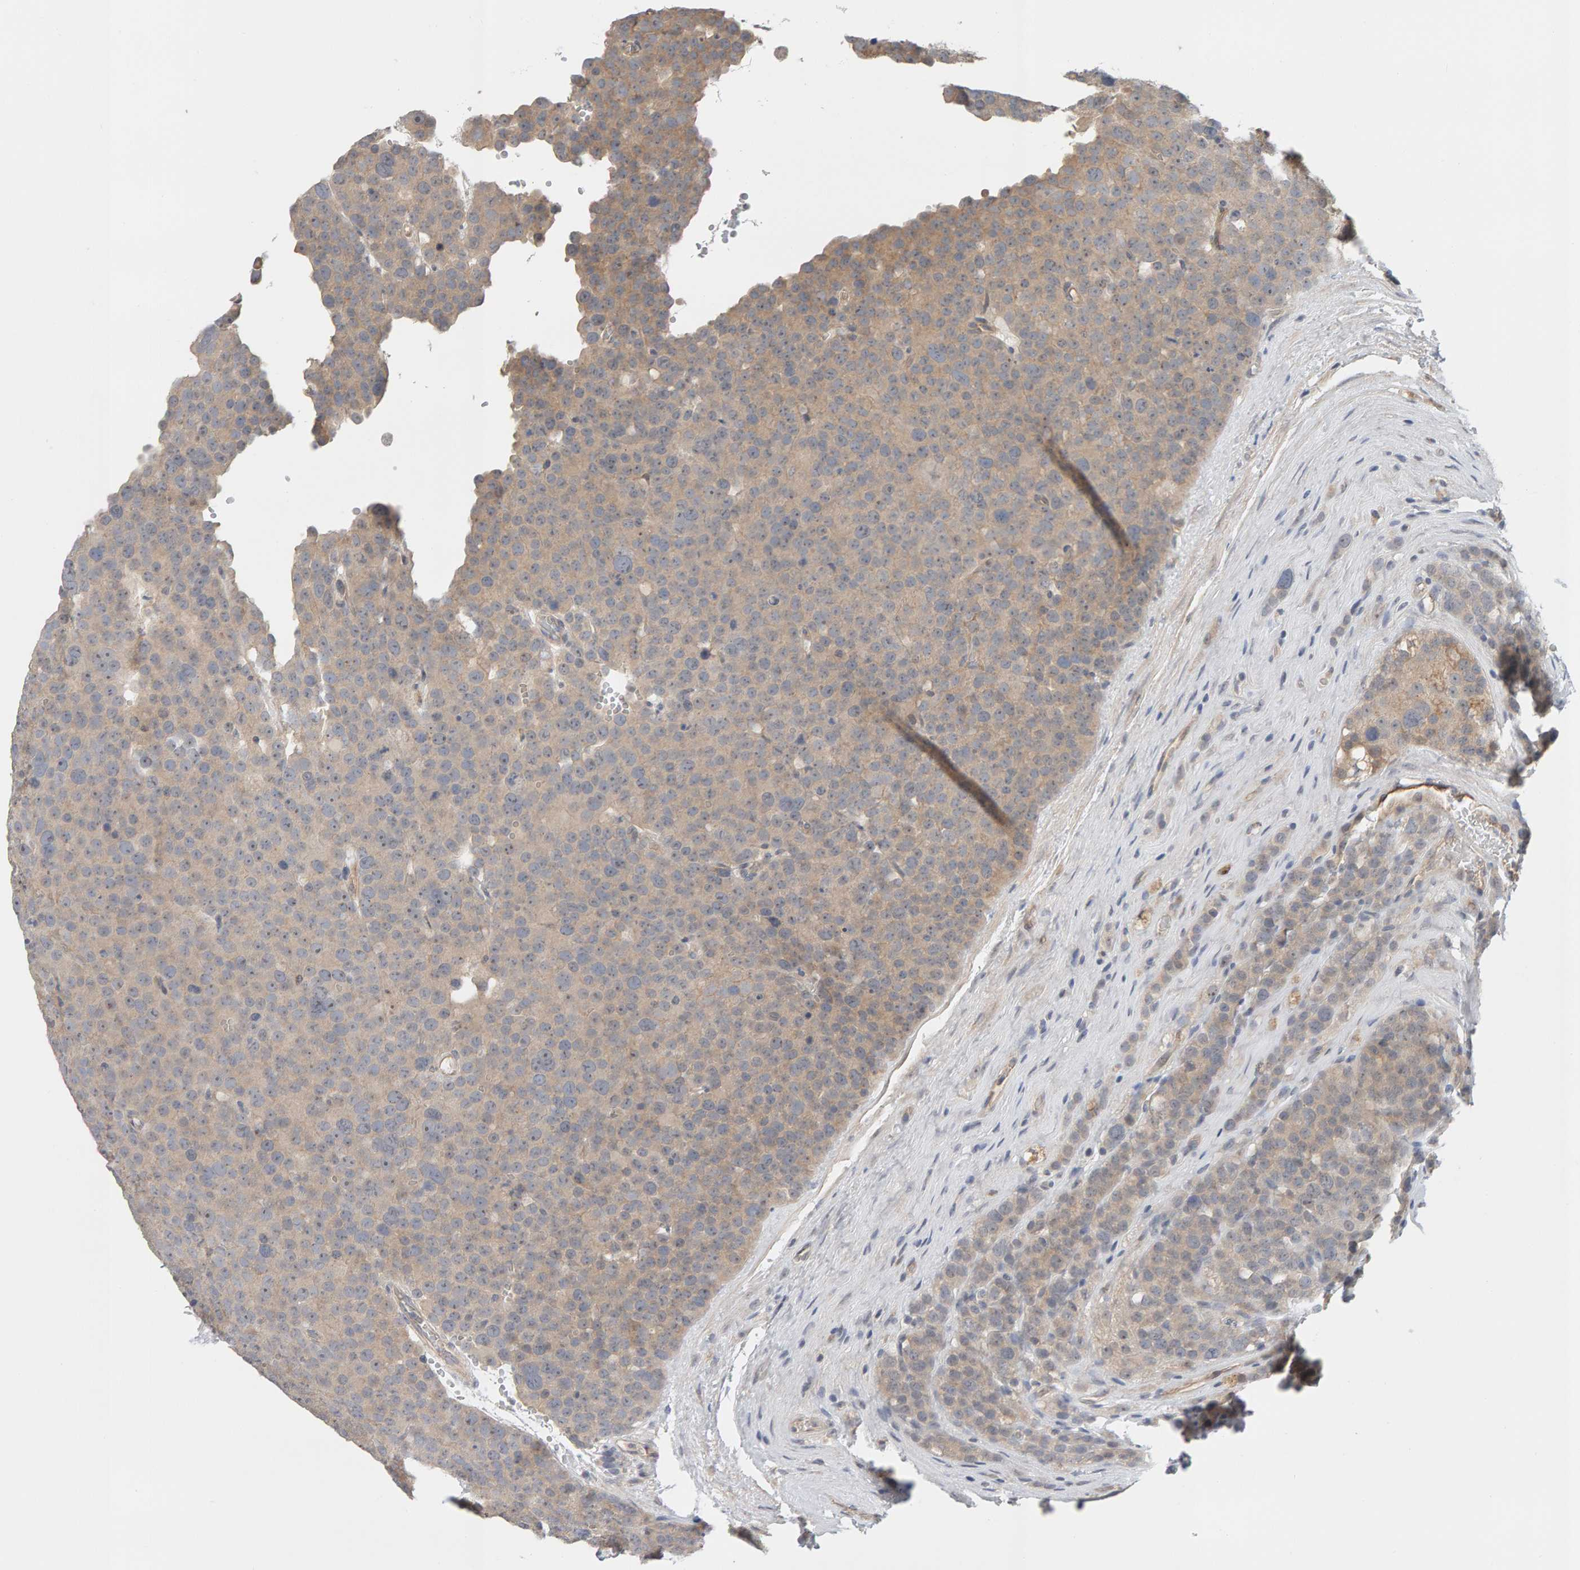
{"staining": {"intensity": "moderate", "quantity": ">75%", "location": "cytoplasmic/membranous,nuclear"}, "tissue": "testis cancer", "cell_type": "Tumor cells", "image_type": "cancer", "snomed": [{"axis": "morphology", "description": "Seminoma, NOS"}, {"axis": "topography", "description": "Testis"}], "caption": "DAB immunohistochemical staining of human testis cancer (seminoma) displays moderate cytoplasmic/membranous and nuclear protein positivity in approximately >75% of tumor cells.", "gene": "PPP1R16A", "patient": {"sex": "male", "age": 71}}